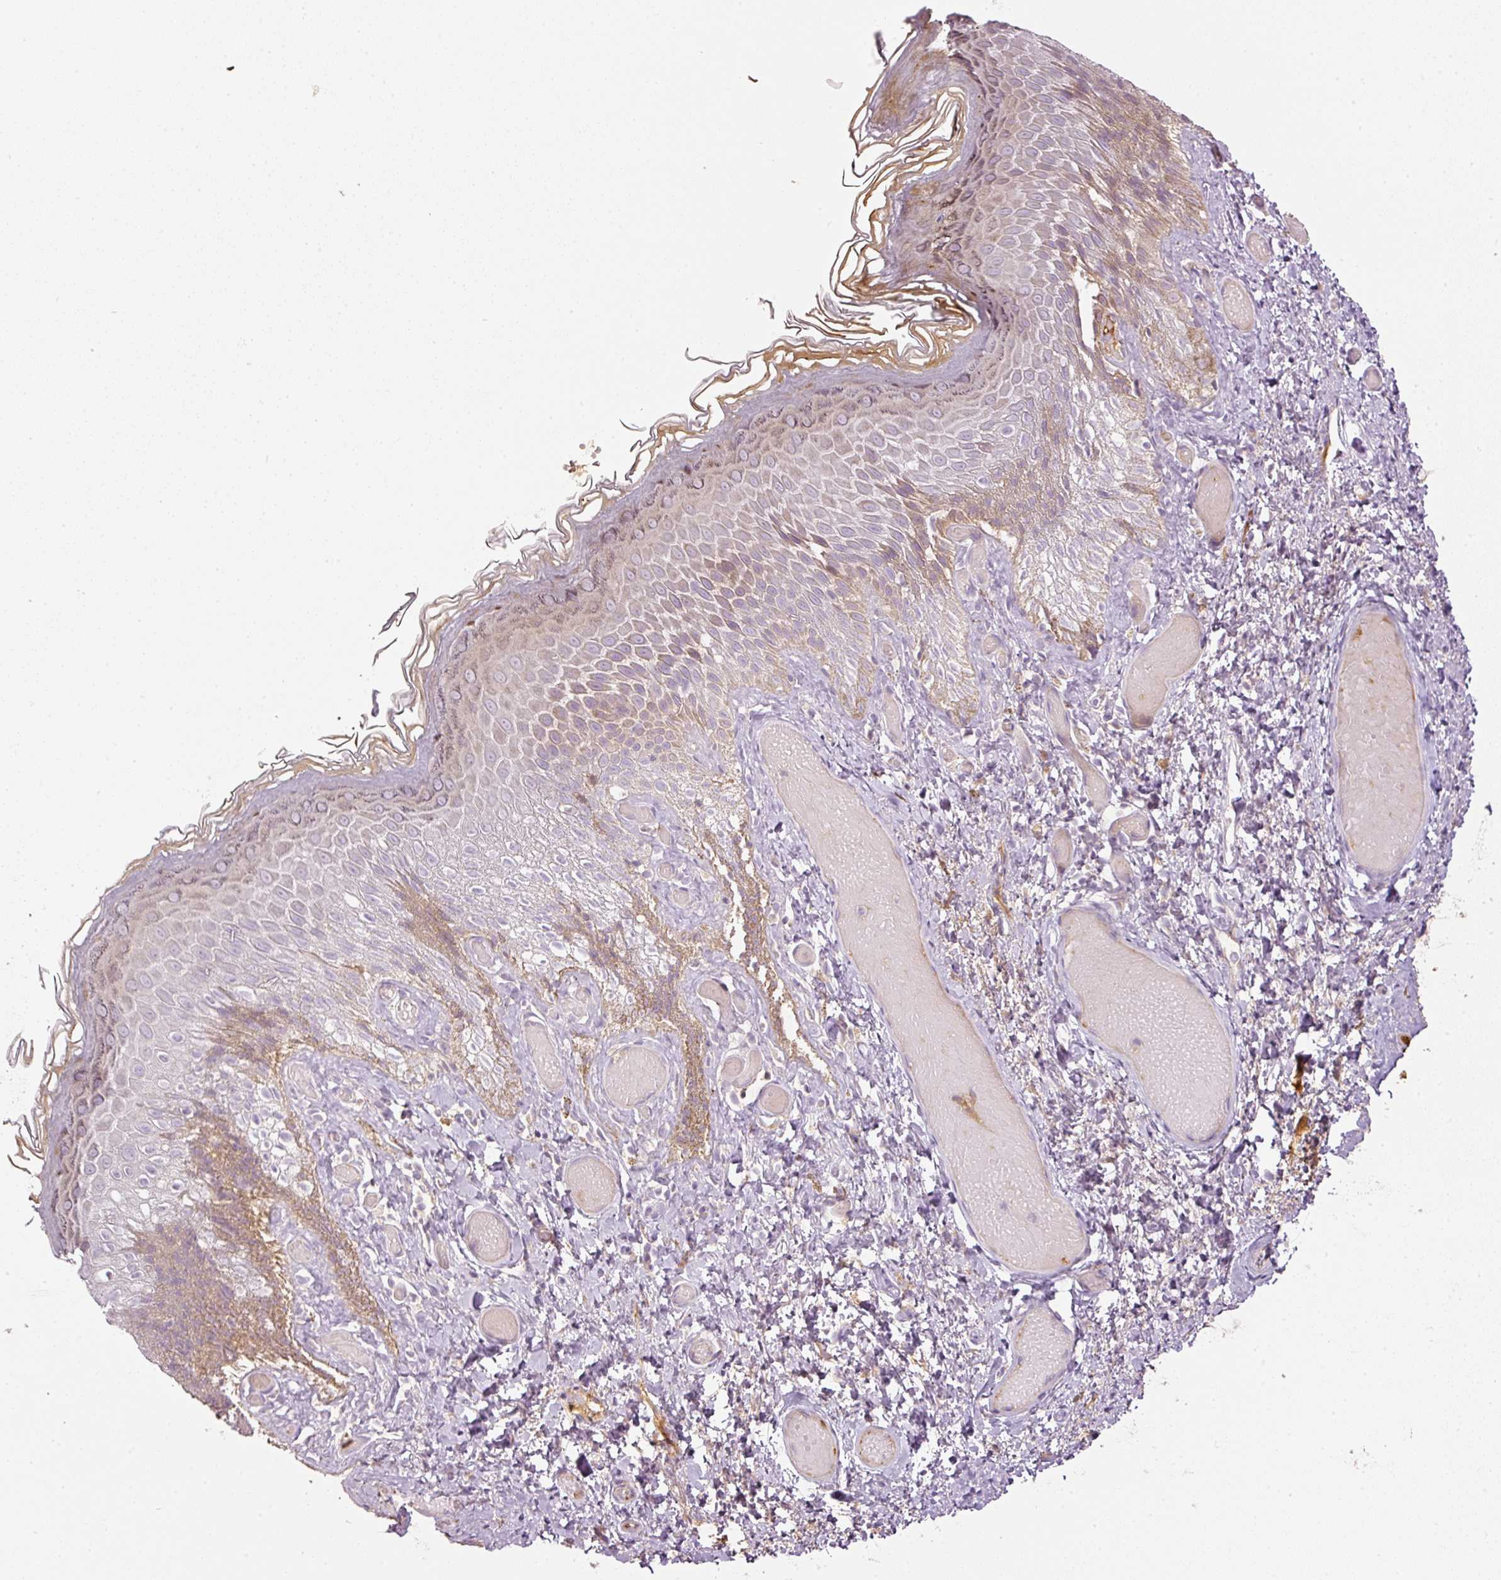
{"staining": {"intensity": "moderate", "quantity": "25%-75%", "location": "cytoplasmic/membranous"}, "tissue": "skin", "cell_type": "Epidermal cells", "image_type": "normal", "snomed": [{"axis": "morphology", "description": "Normal tissue, NOS"}, {"axis": "topography", "description": "Anal"}], "caption": "IHC of unremarkable human skin reveals medium levels of moderate cytoplasmic/membranous expression in approximately 25%-75% of epidermal cells.", "gene": "SERPING1", "patient": {"sex": "female", "age": 40}}